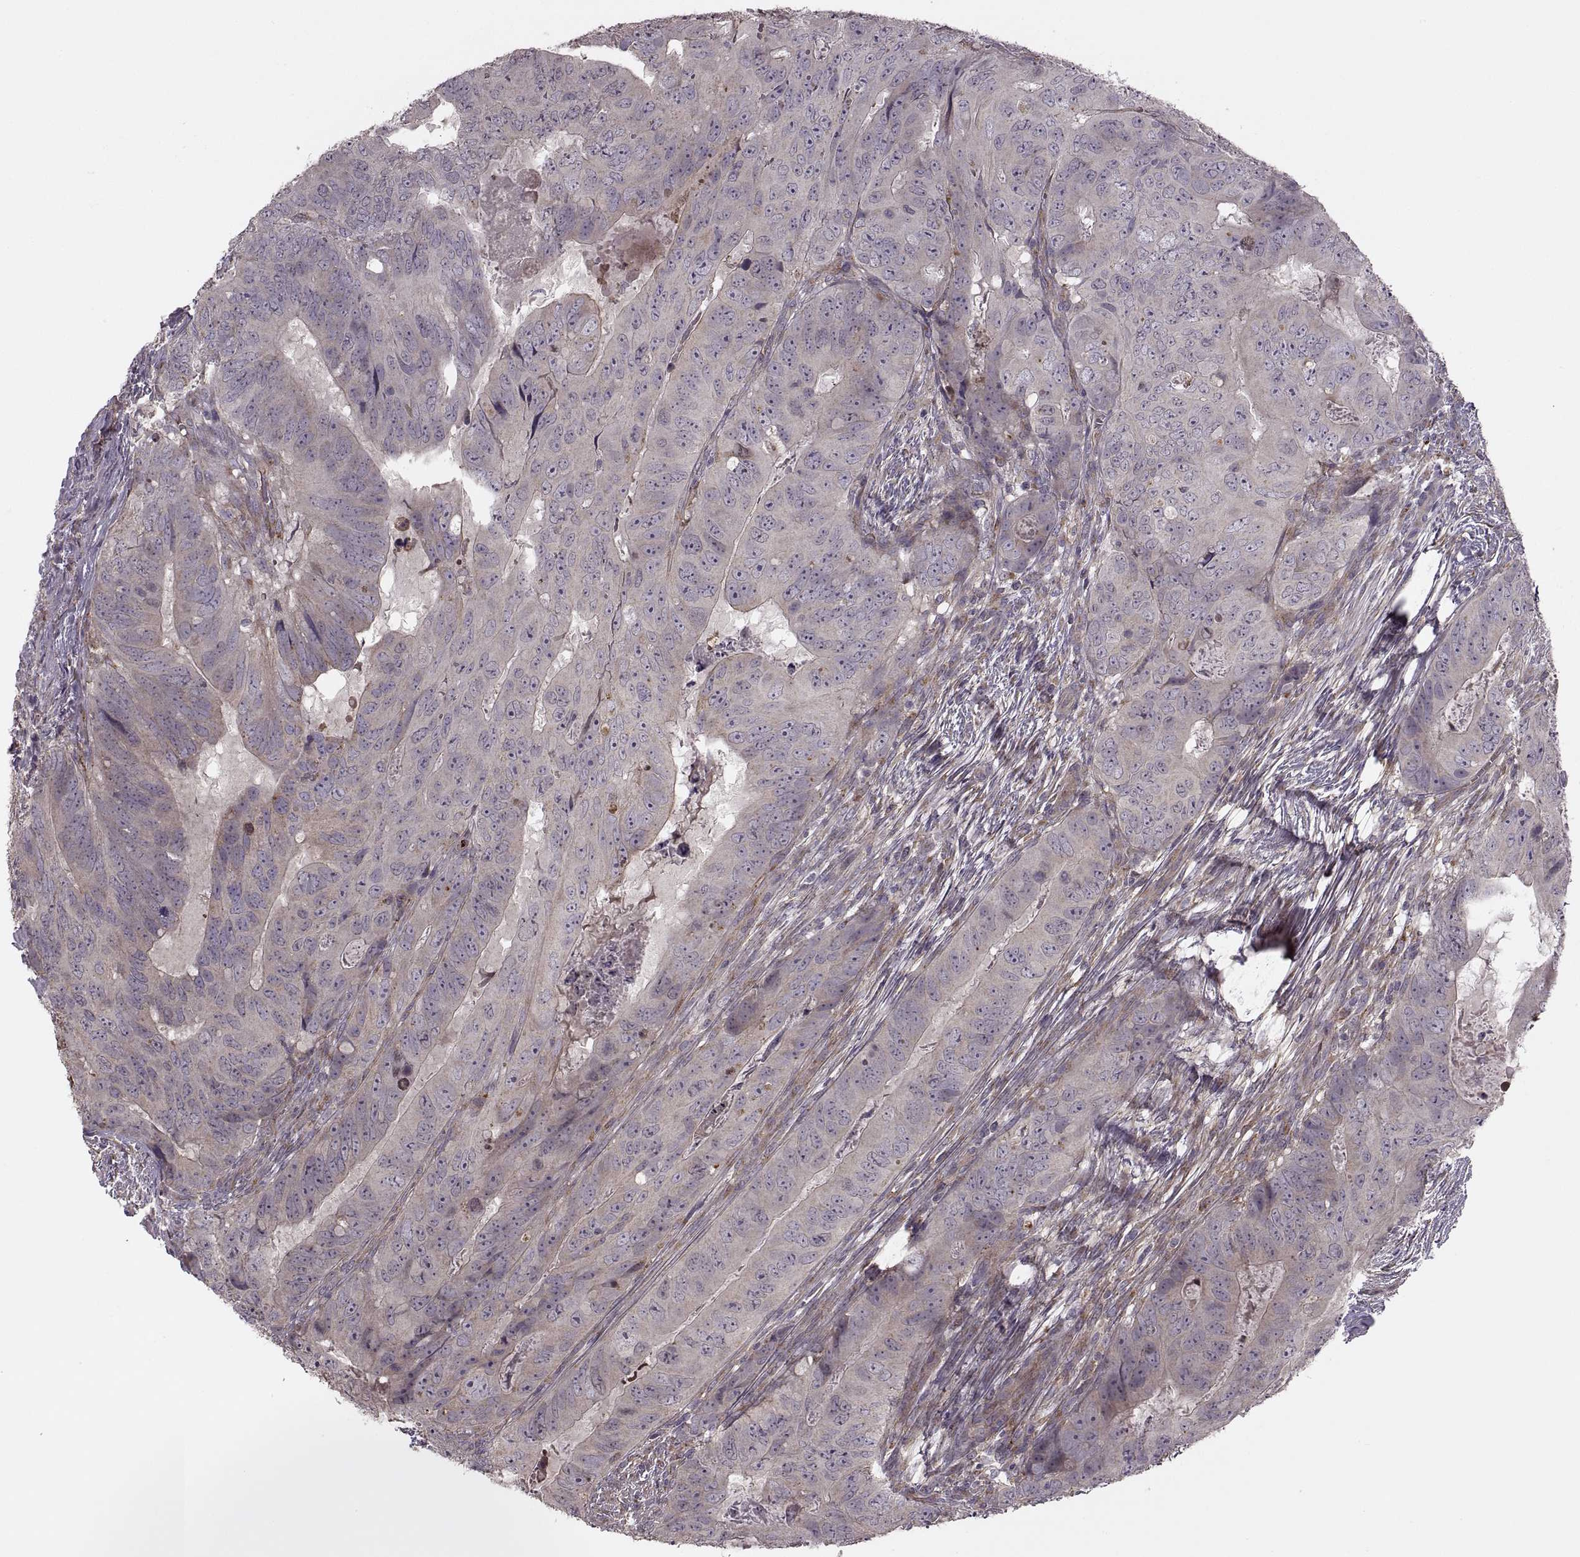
{"staining": {"intensity": "weak", "quantity": "<25%", "location": "cytoplasmic/membranous"}, "tissue": "colorectal cancer", "cell_type": "Tumor cells", "image_type": "cancer", "snomed": [{"axis": "morphology", "description": "Adenocarcinoma, NOS"}, {"axis": "topography", "description": "Colon"}], "caption": "Immunohistochemistry micrograph of human colorectal cancer stained for a protein (brown), which exhibits no positivity in tumor cells.", "gene": "PIERCE1", "patient": {"sex": "male", "age": 79}}